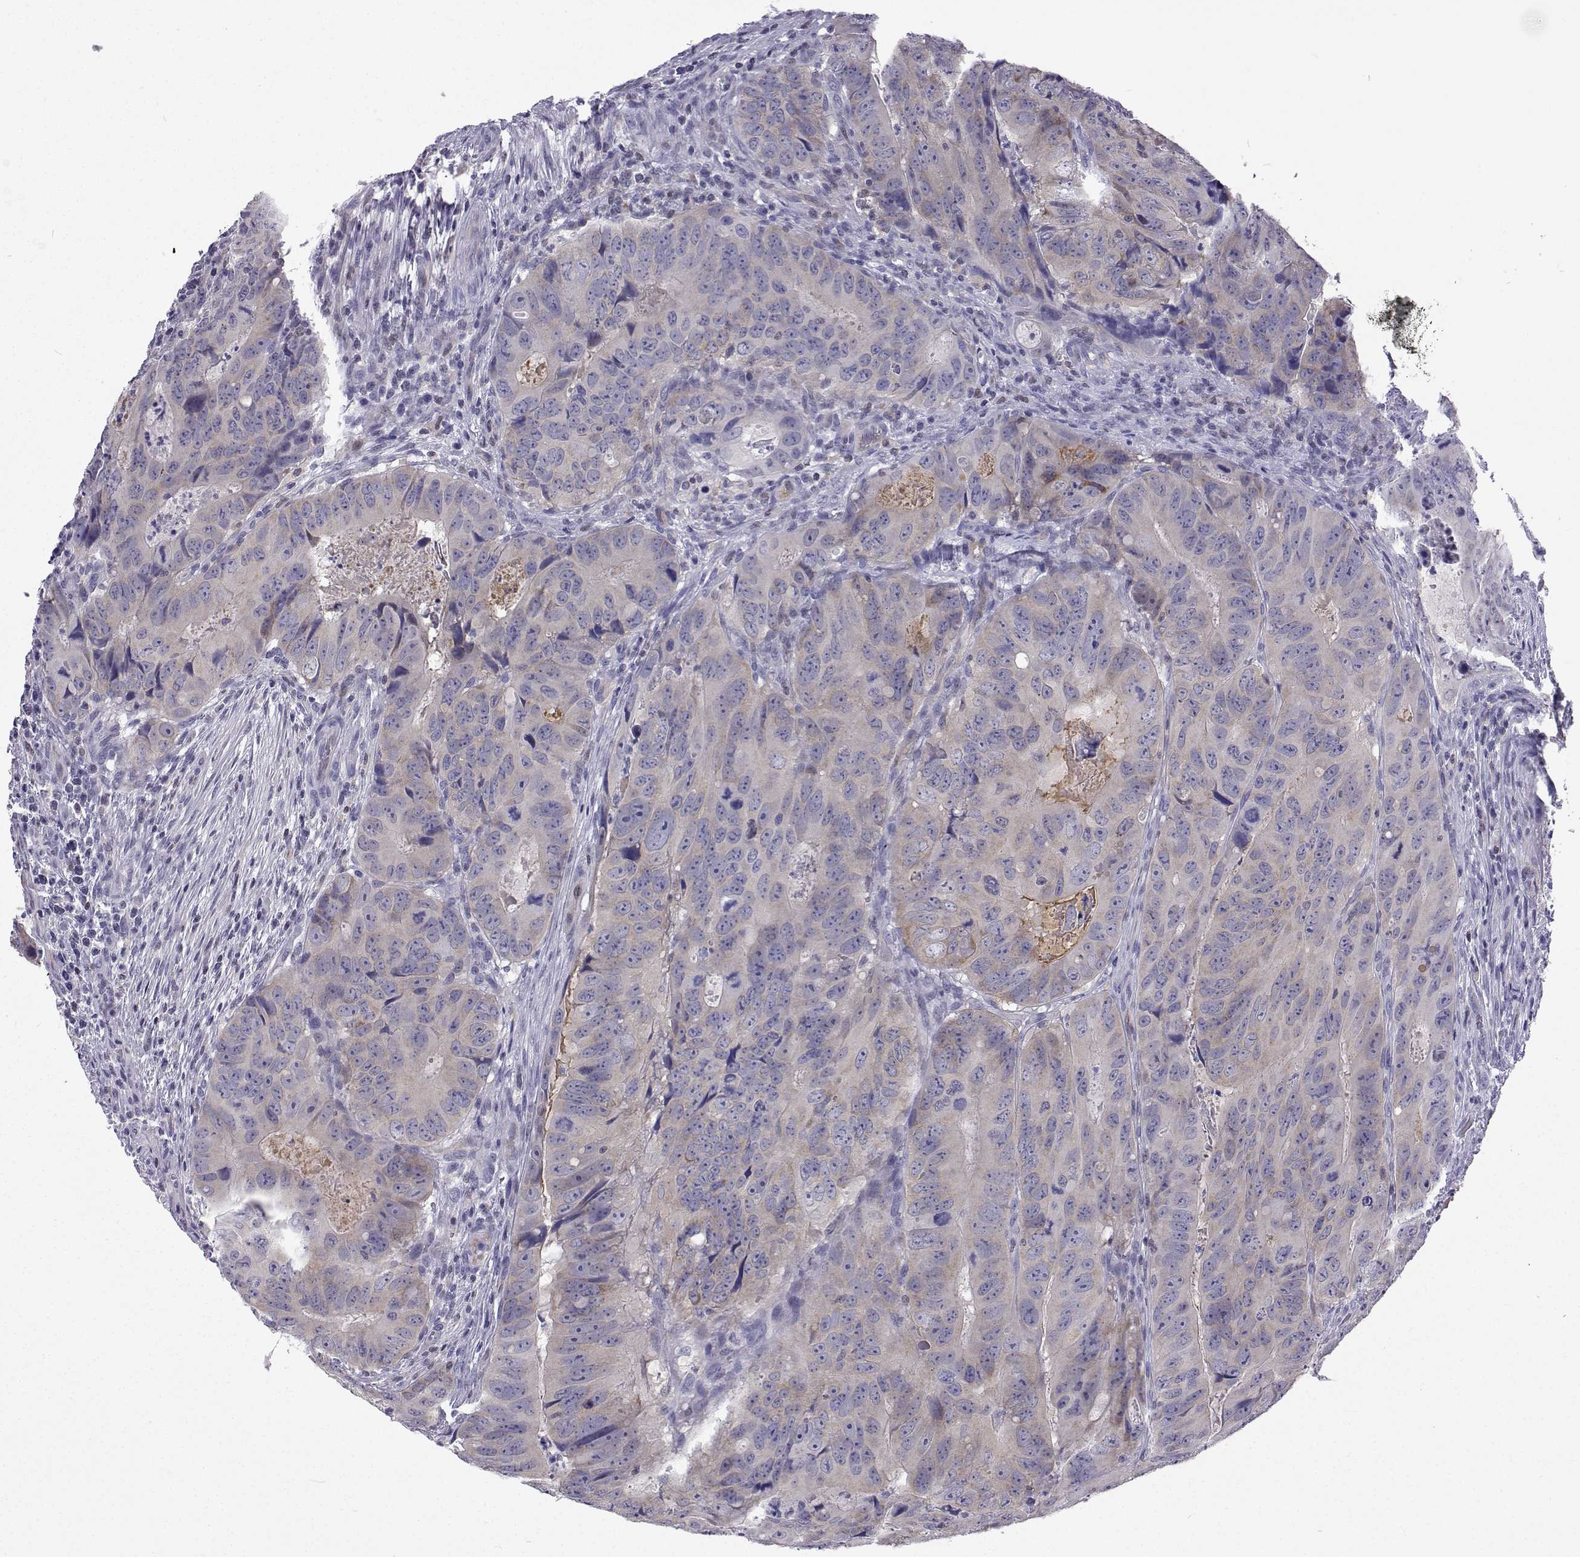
{"staining": {"intensity": "negative", "quantity": "none", "location": "none"}, "tissue": "colorectal cancer", "cell_type": "Tumor cells", "image_type": "cancer", "snomed": [{"axis": "morphology", "description": "Adenocarcinoma, NOS"}, {"axis": "topography", "description": "Colon"}], "caption": "This is a photomicrograph of IHC staining of colorectal adenocarcinoma, which shows no positivity in tumor cells. (DAB (3,3'-diaminobenzidine) immunohistochemistry visualized using brightfield microscopy, high magnification).", "gene": "GALM", "patient": {"sex": "male", "age": 79}}